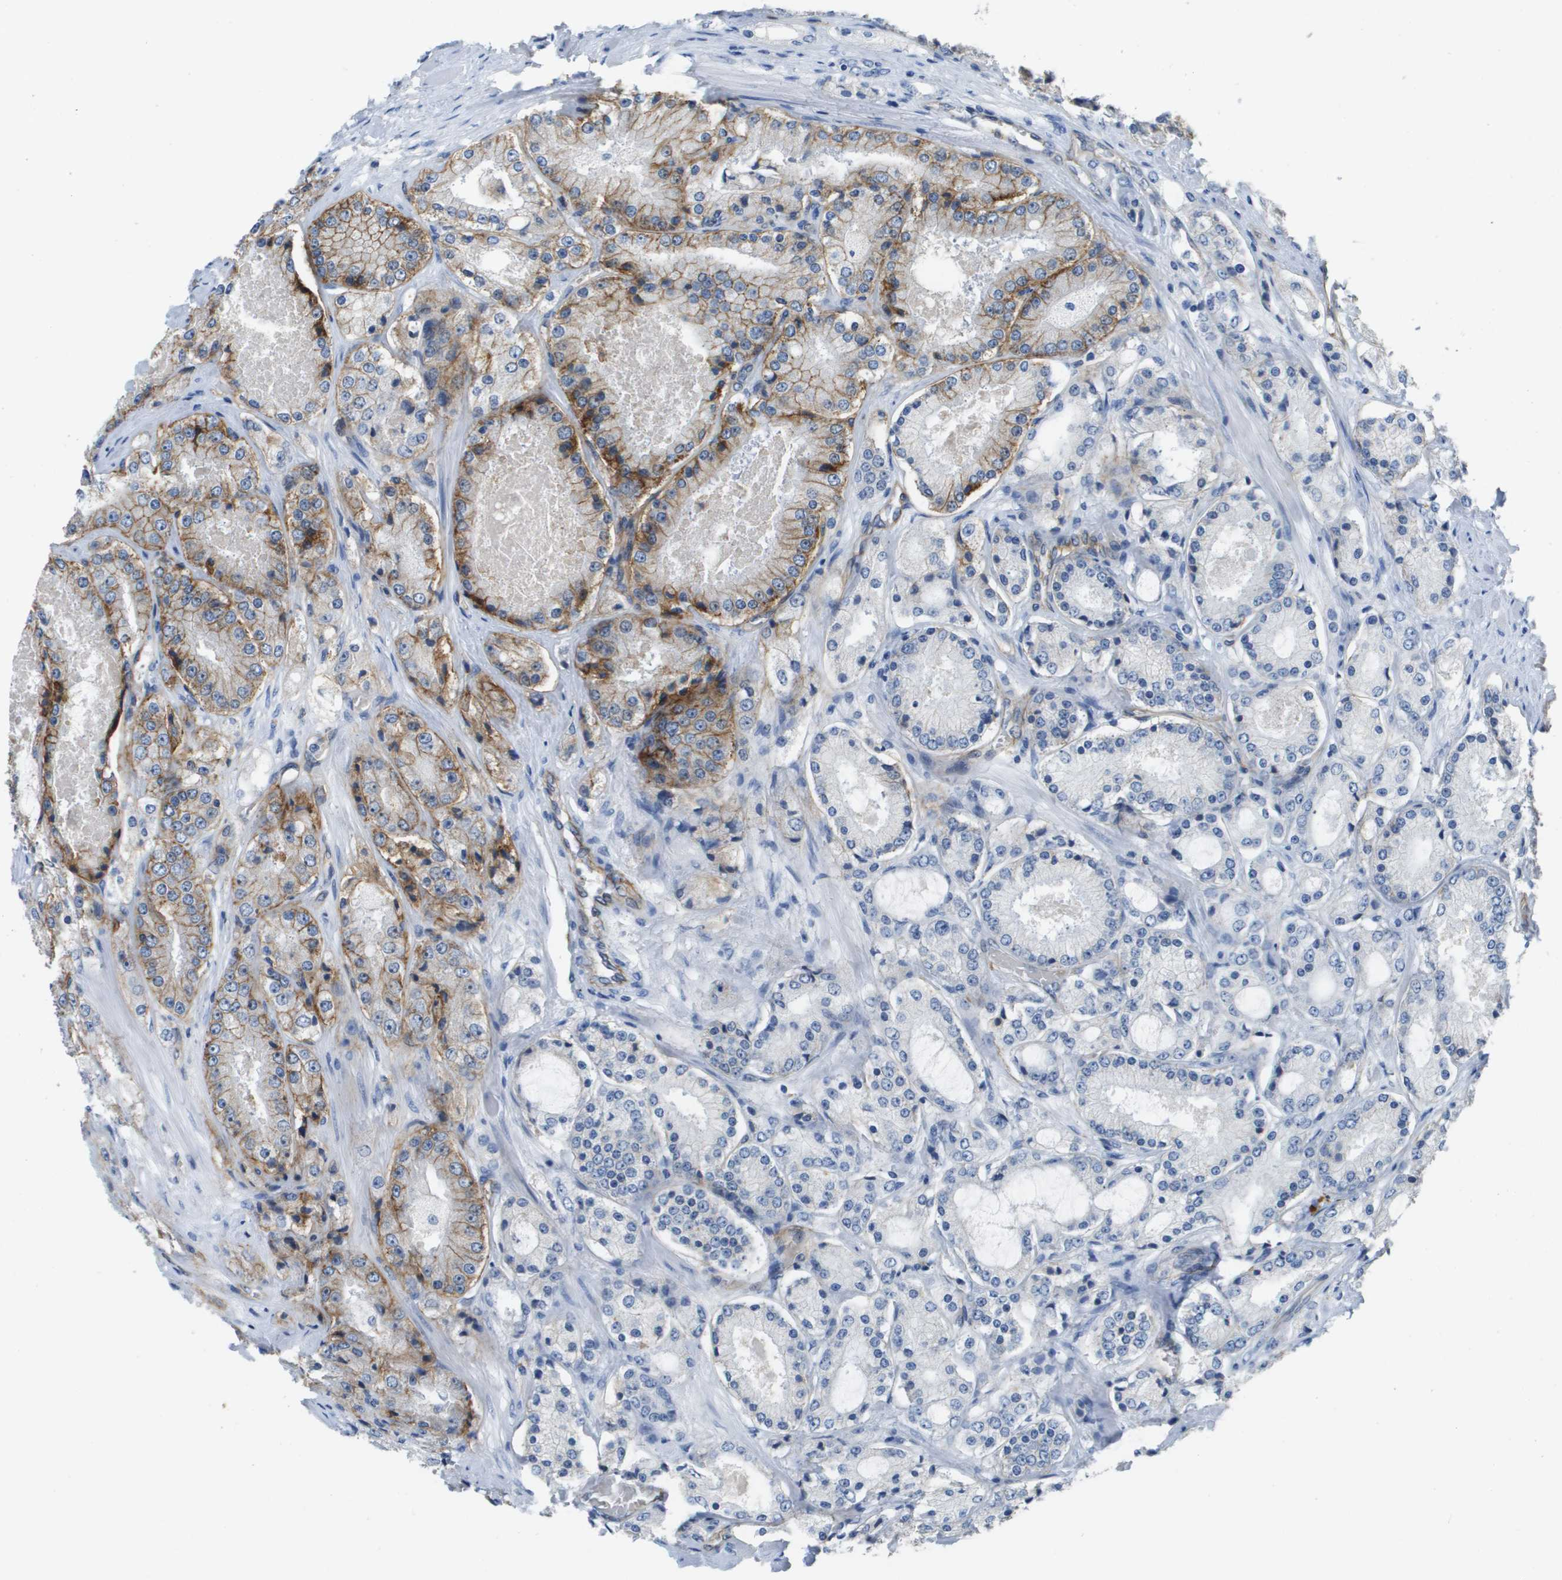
{"staining": {"intensity": "moderate", "quantity": "25%-75%", "location": "cytoplasmic/membranous"}, "tissue": "prostate cancer", "cell_type": "Tumor cells", "image_type": "cancer", "snomed": [{"axis": "morphology", "description": "Adenocarcinoma, High grade"}, {"axis": "topography", "description": "Prostate"}], "caption": "Moderate cytoplasmic/membranous protein staining is appreciated in approximately 25%-75% of tumor cells in high-grade adenocarcinoma (prostate). (IHC, brightfield microscopy, high magnification).", "gene": "ITGA6", "patient": {"sex": "male", "age": 65}}